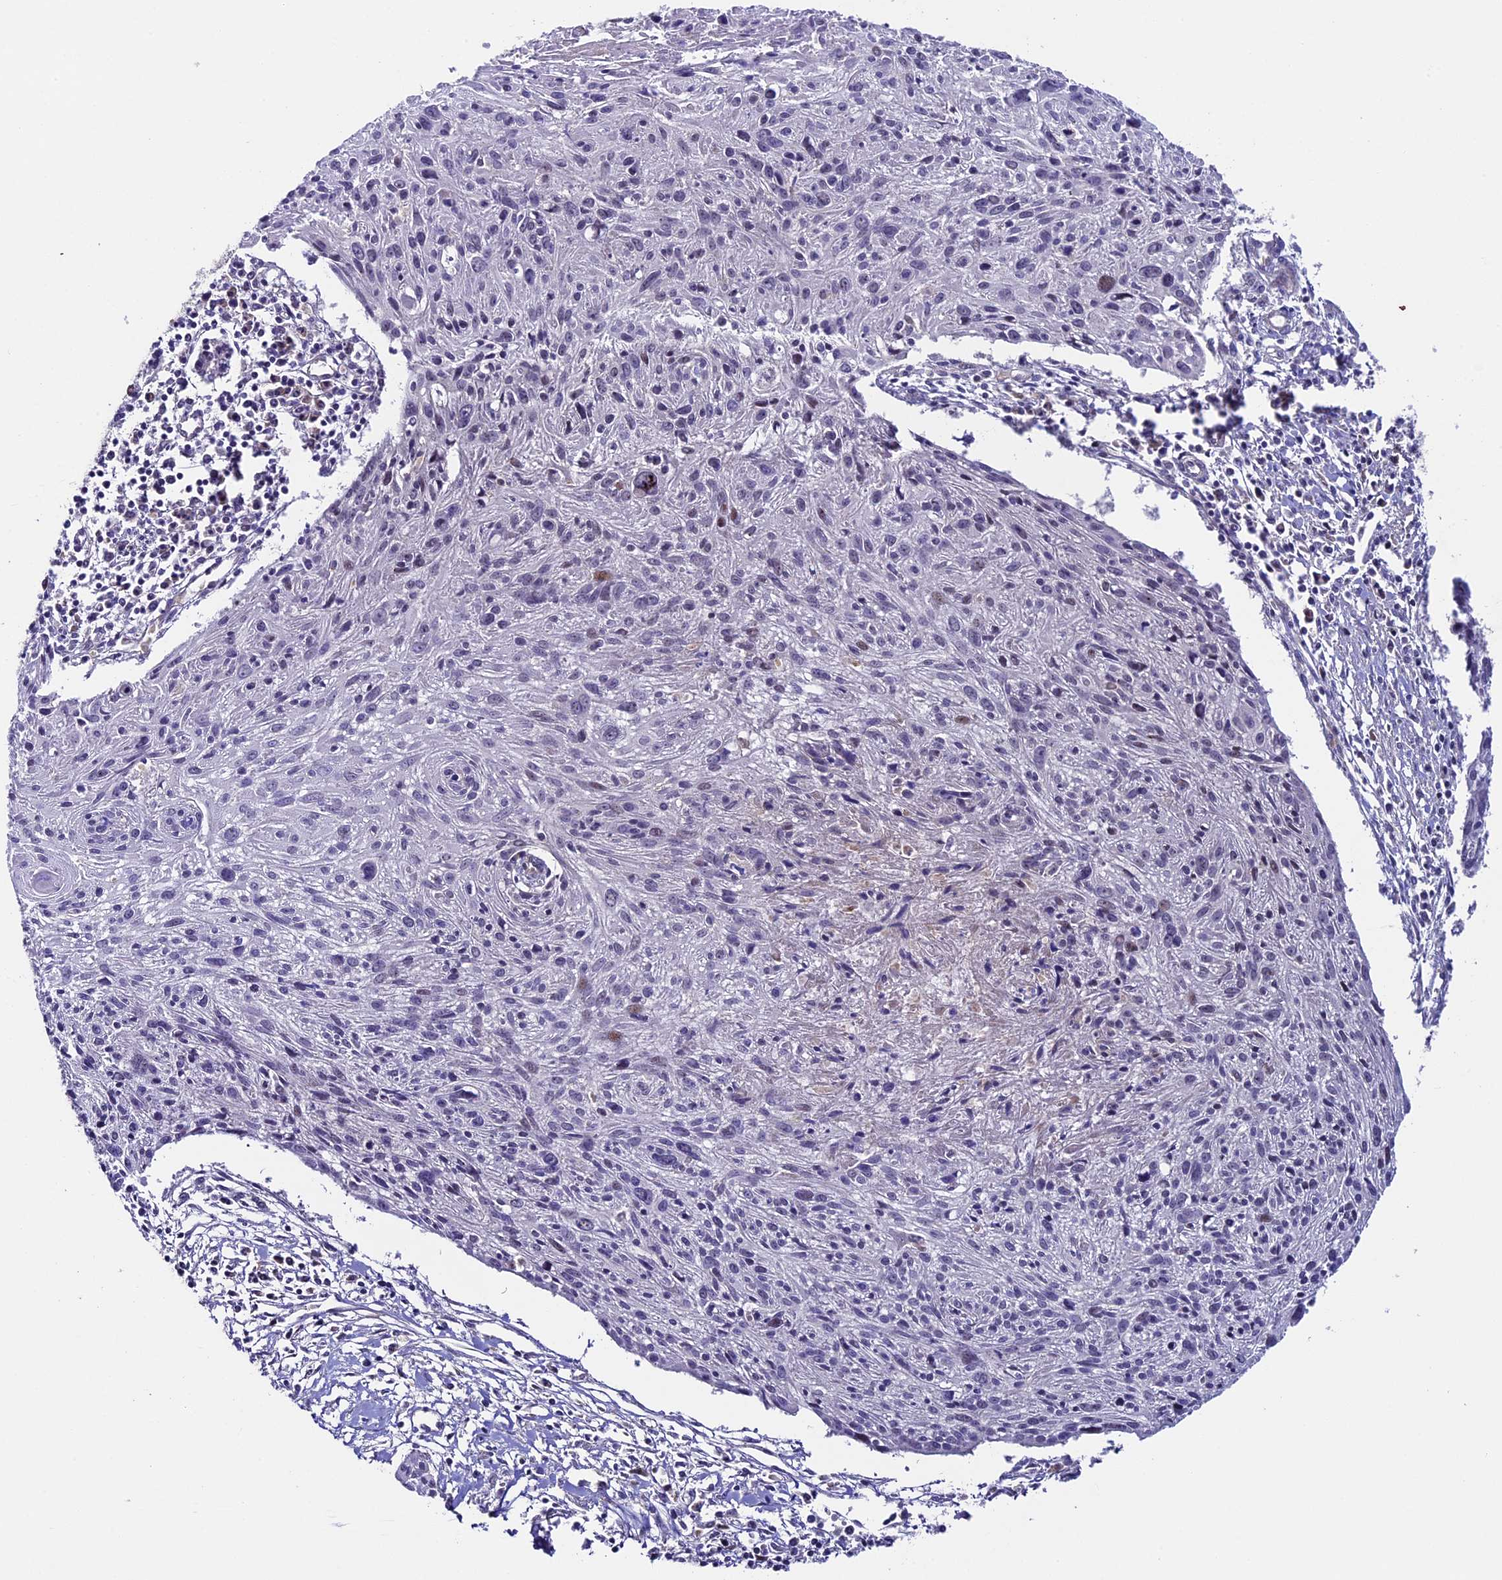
{"staining": {"intensity": "negative", "quantity": "none", "location": "none"}, "tissue": "cervical cancer", "cell_type": "Tumor cells", "image_type": "cancer", "snomed": [{"axis": "morphology", "description": "Squamous cell carcinoma, NOS"}, {"axis": "topography", "description": "Cervix"}], "caption": "Human cervical cancer stained for a protein using immunohistochemistry (IHC) reveals no expression in tumor cells.", "gene": "SIPA1L3", "patient": {"sex": "female", "age": 51}}